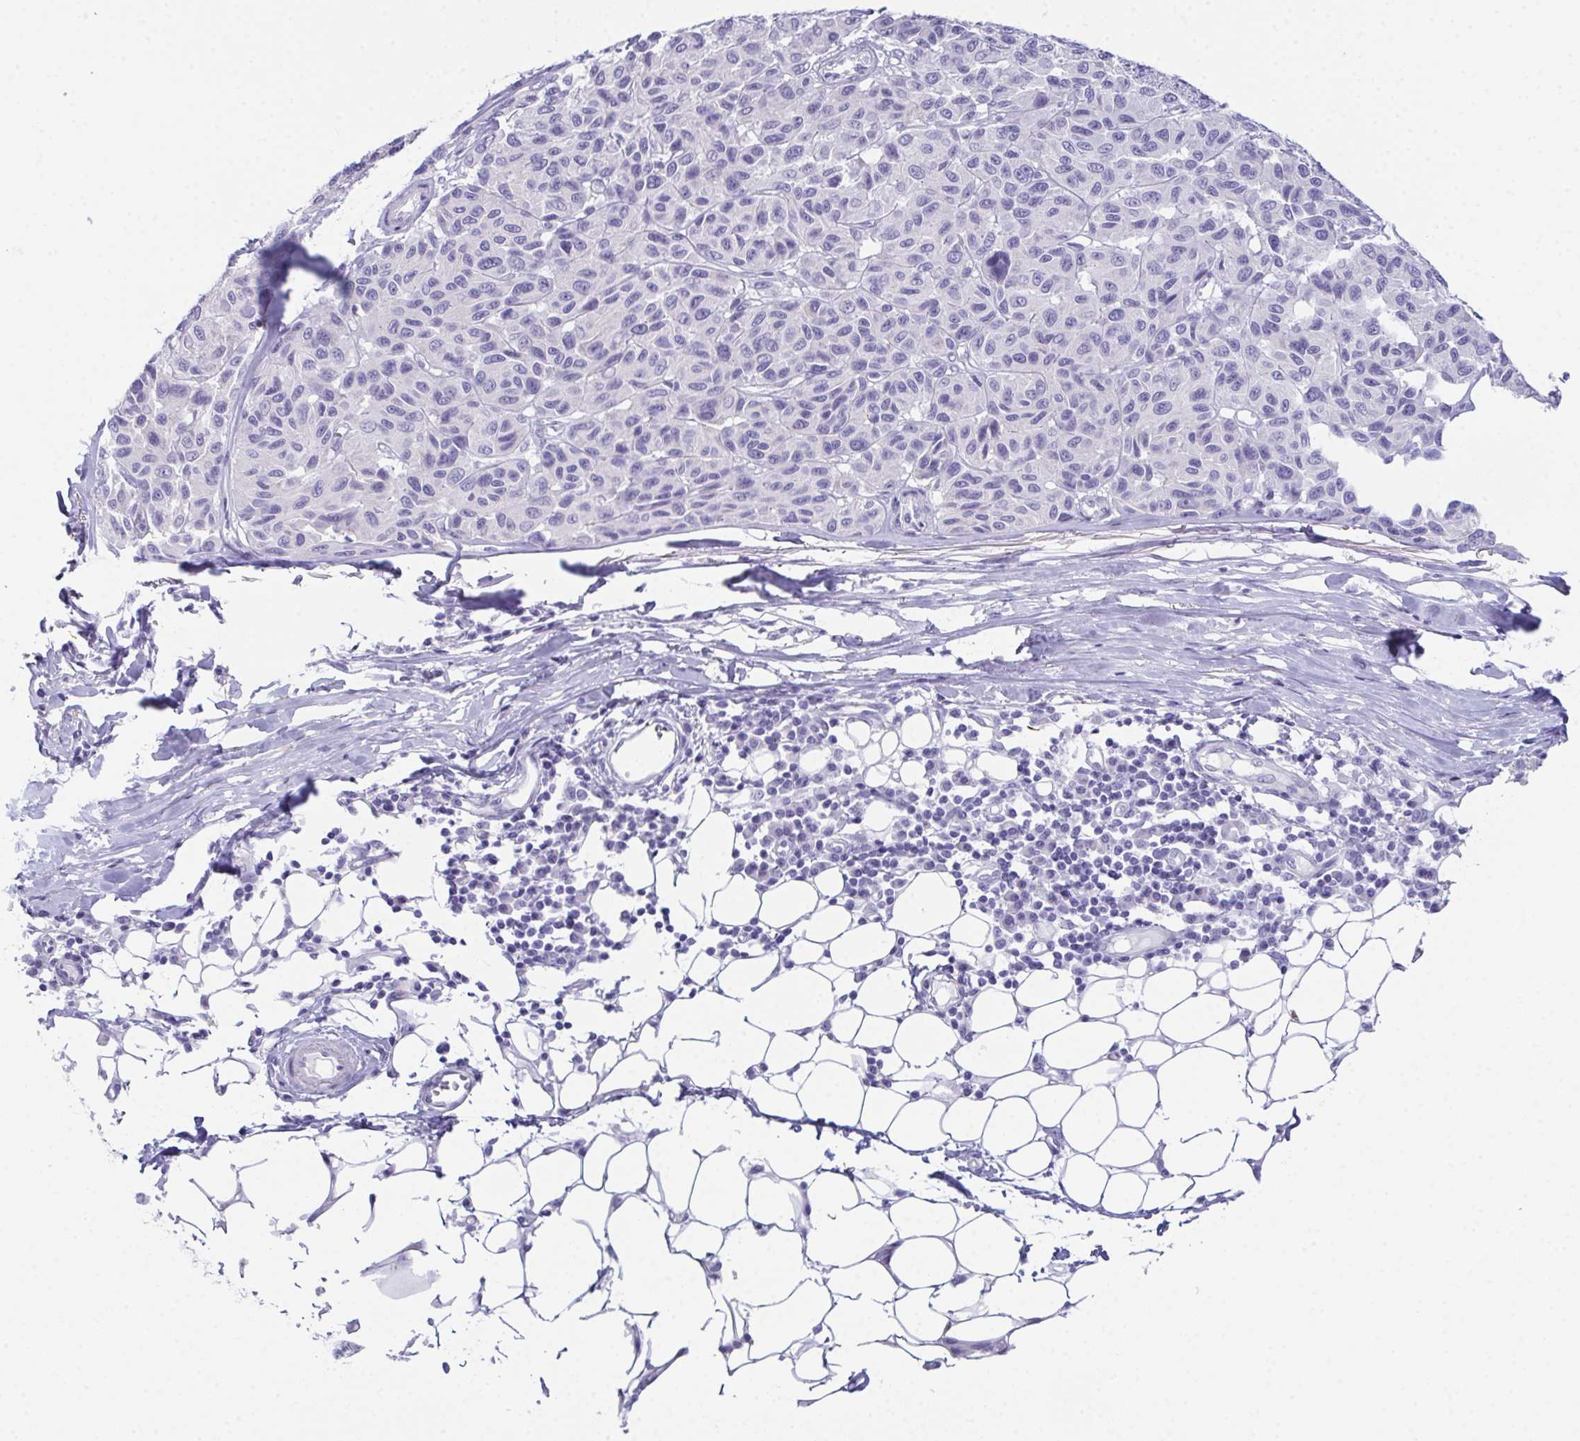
{"staining": {"intensity": "negative", "quantity": "none", "location": "none"}, "tissue": "melanoma", "cell_type": "Tumor cells", "image_type": "cancer", "snomed": [{"axis": "morphology", "description": "Malignant melanoma, NOS"}, {"axis": "topography", "description": "Skin"}], "caption": "Histopathology image shows no significant protein expression in tumor cells of melanoma. Nuclei are stained in blue.", "gene": "TEX19", "patient": {"sex": "female", "age": 66}}